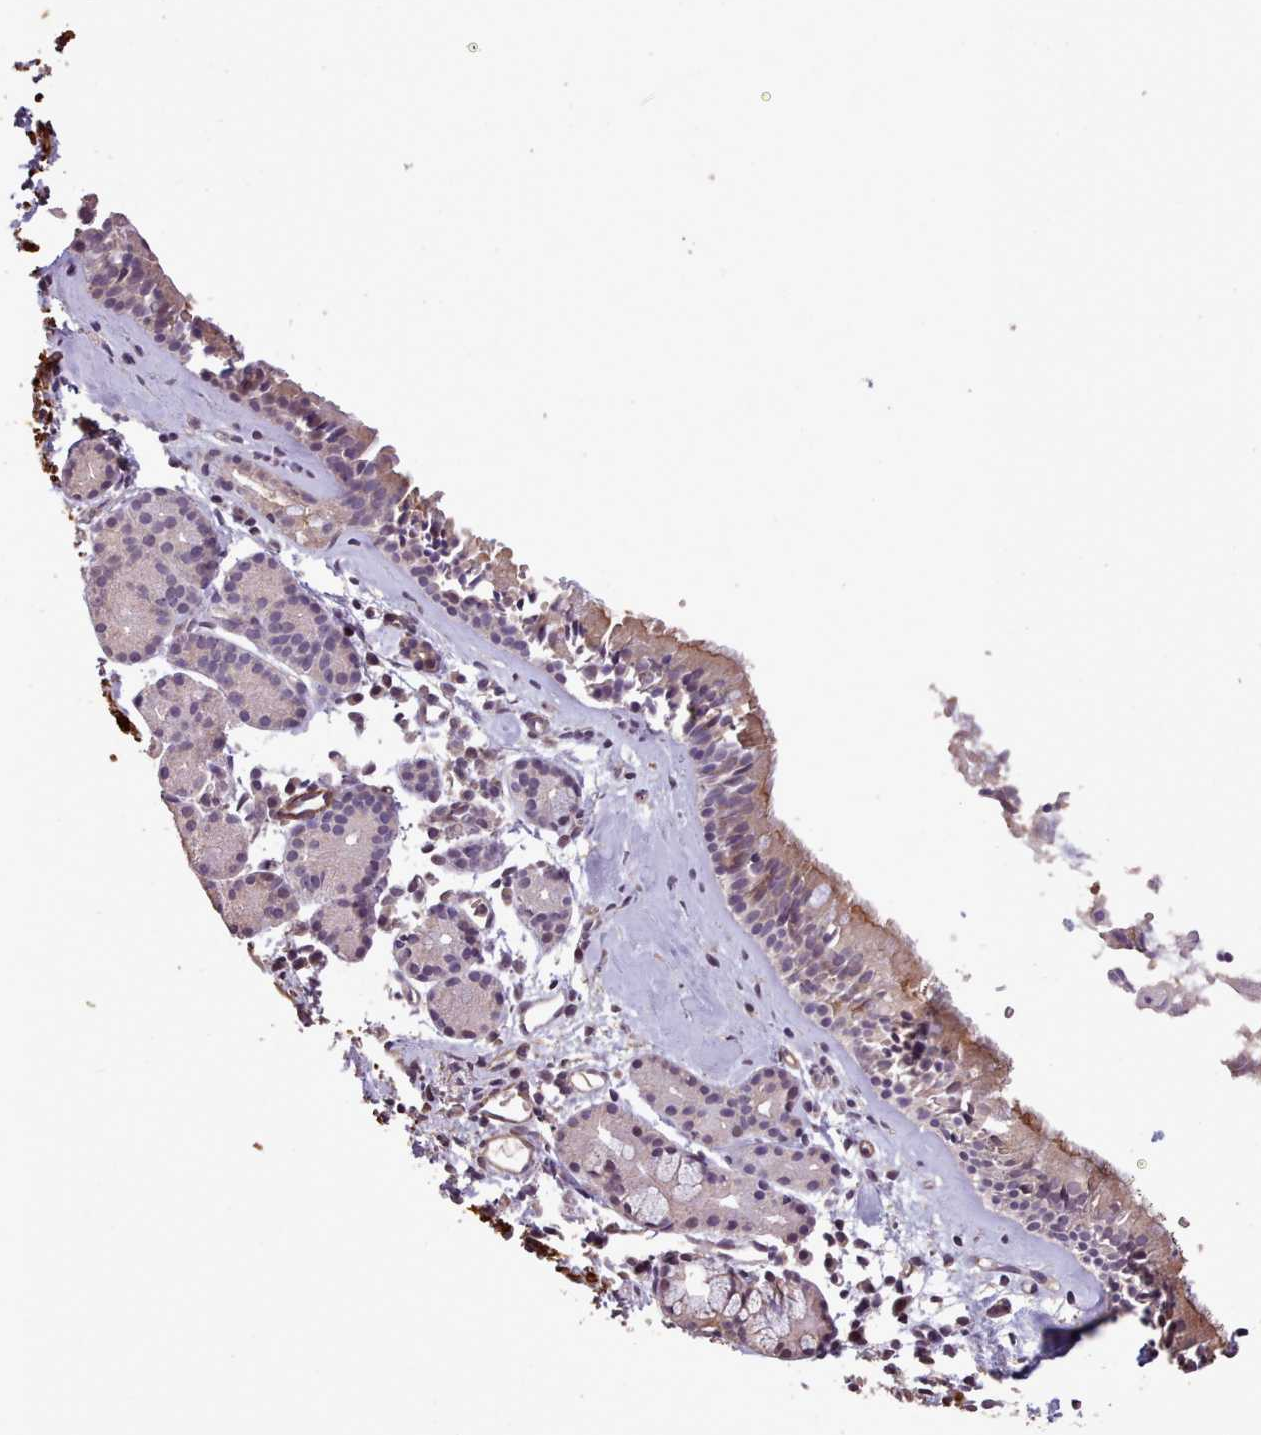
{"staining": {"intensity": "moderate", "quantity": "<25%", "location": "cytoplasmic/membranous"}, "tissue": "nasopharynx", "cell_type": "Respiratory epithelial cells", "image_type": "normal", "snomed": [{"axis": "morphology", "description": "Normal tissue, NOS"}, {"axis": "topography", "description": "Nasopharynx"}], "caption": "A micrograph of human nasopharynx stained for a protein shows moderate cytoplasmic/membranous brown staining in respiratory epithelial cells. The protein is shown in brown color, while the nuclei are stained blue.", "gene": "NLRC4", "patient": {"sex": "male", "age": 82}}